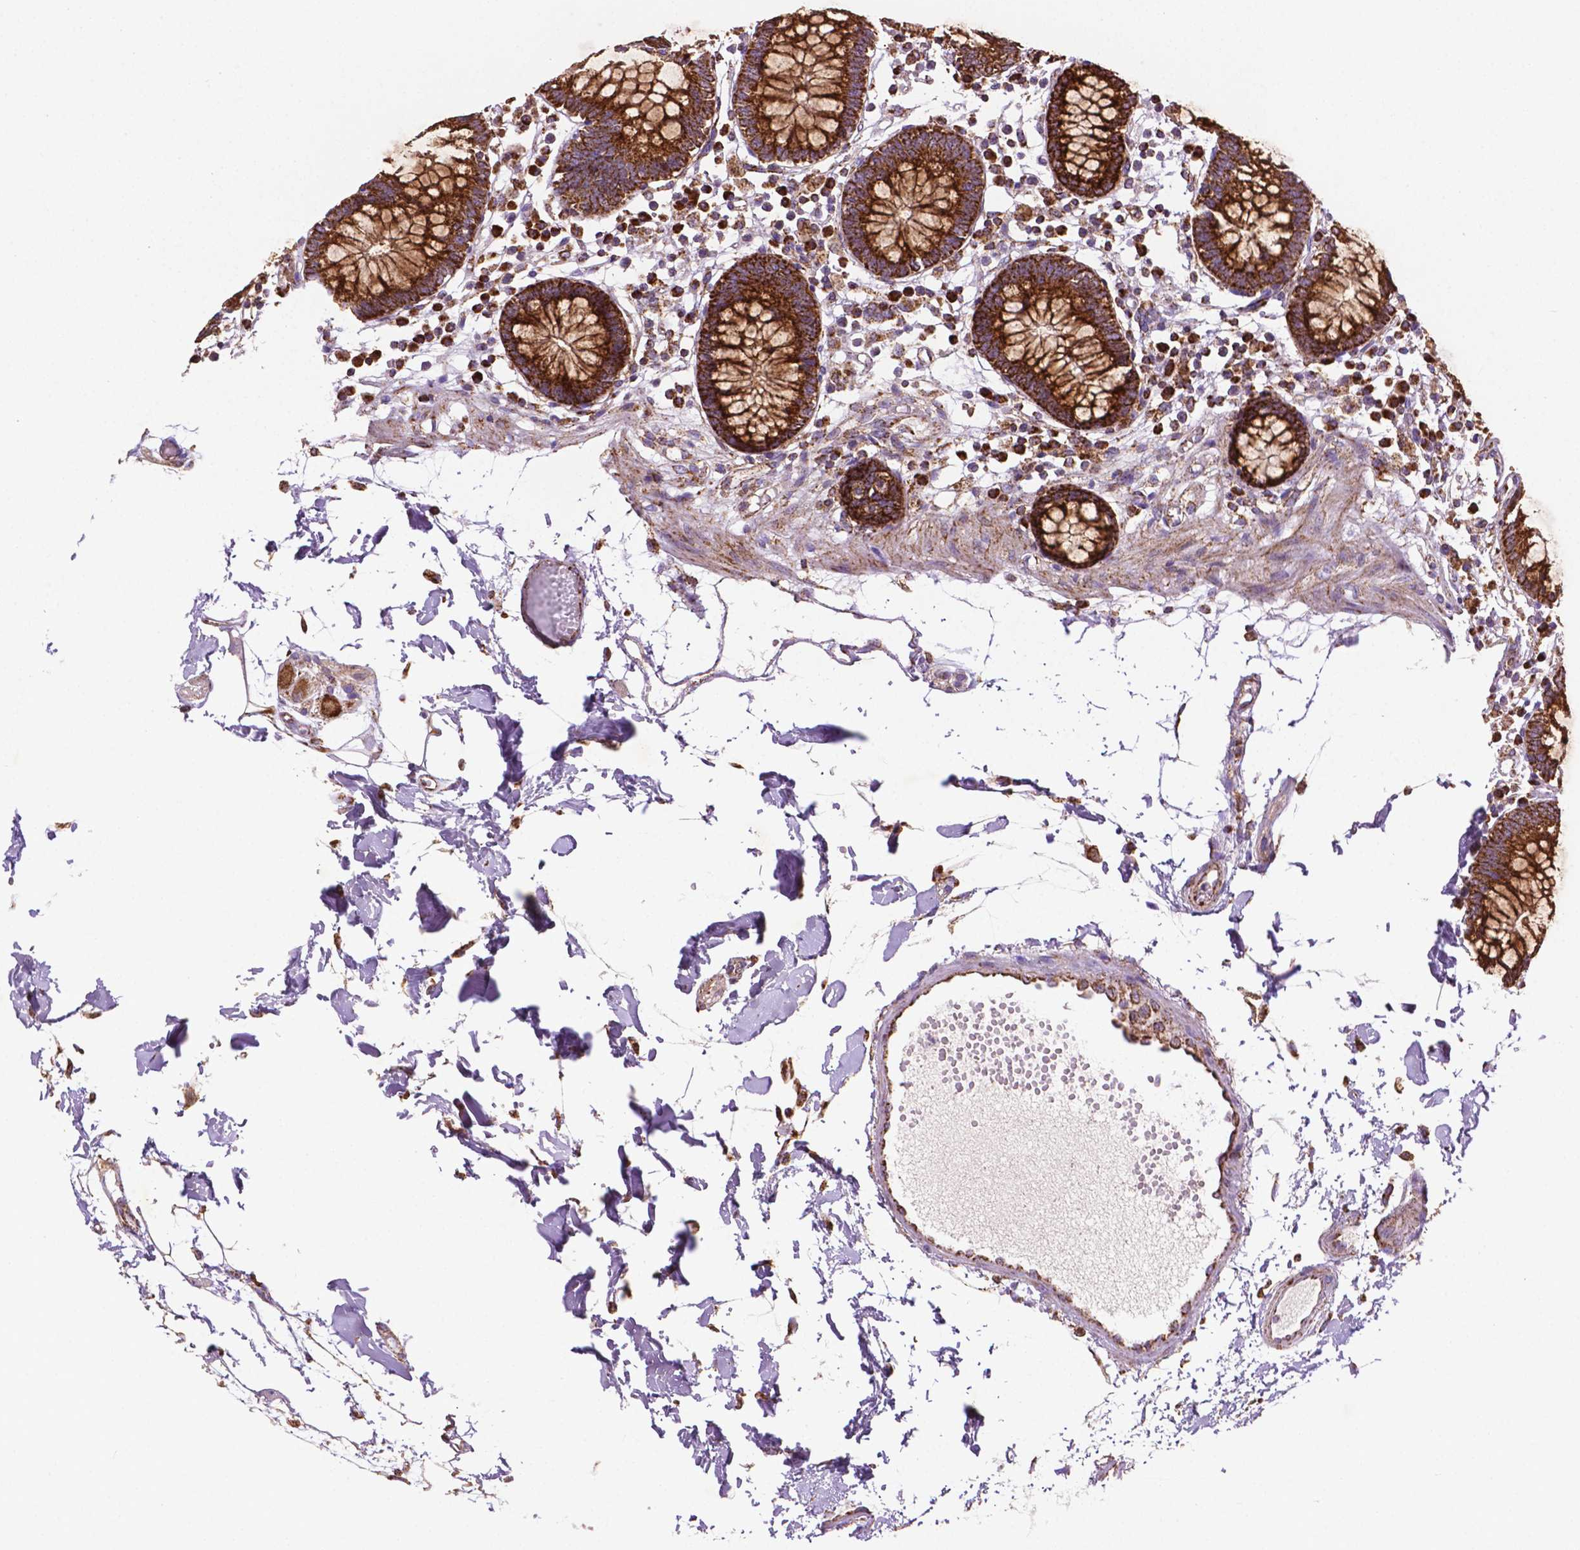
{"staining": {"intensity": "strong", "quantity": ">75%", "location": "cytoplasmic/membranous"}, "tissue": "colon", "cell_type": "Endothelial cells", "image_type": "normal", "snomed": [{"axis": "morphology", "description": "Normal tissue, NOS"}, {"axis": "morphology", "description": "Adenocarcinoma, NOS"}, {"axis": "topography", "description": "Colon"}], "caption": "A brown stain highlights strong cytoplasmic/membranous positivity of a protein in endothelial cells of benign colon.", "gene": "ILVBL", "patient": {"sex": "male", "age": 83}}